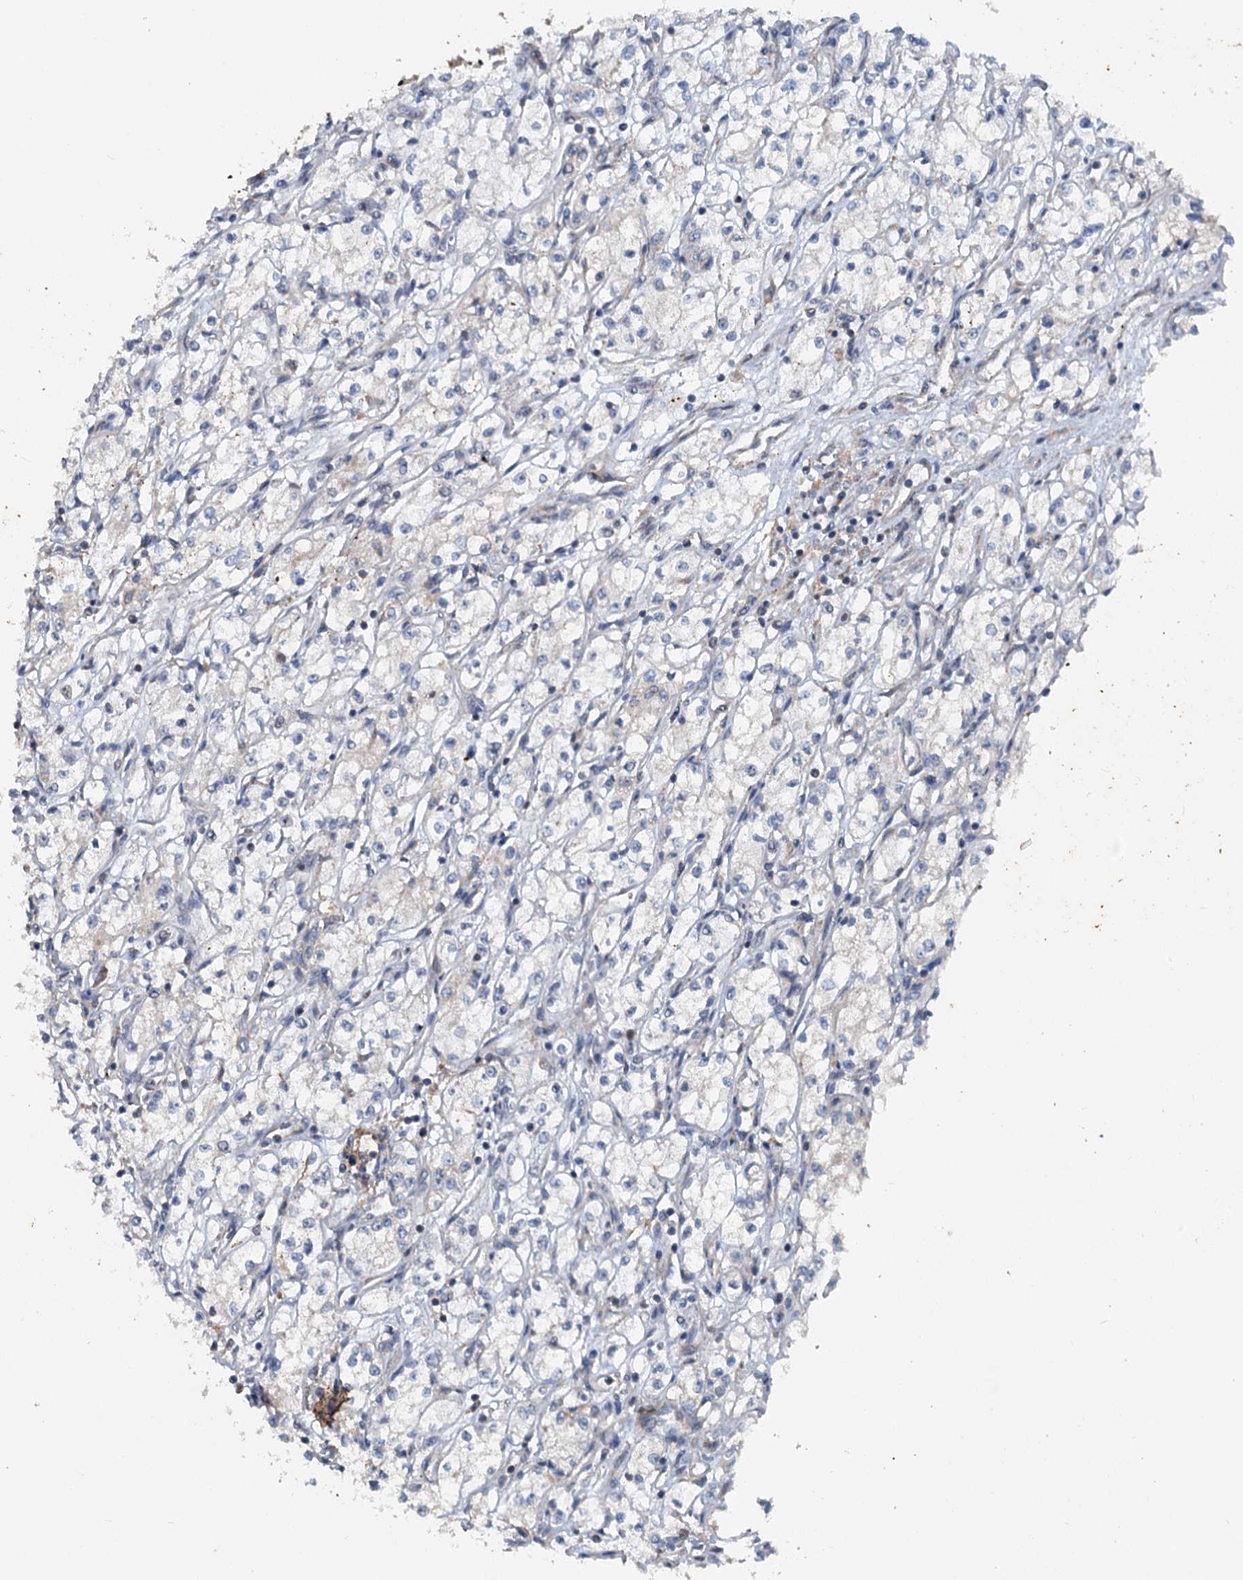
{"staining": {"intensity": "negative", "quantity": "none", "location": "none"}, "tissue": "renal cancer", "cell_type": "Tumor cells", "image_type": "cancer", "snomed": [{"axis": "morphology", "description": "Adenocarcinoma, NOS"}, {"axis": "topography", "description": "Kidney"}], "caption": "The histopathology image reveals no staining of tumor cells in adenocarcinoma (renal).", "gene": "TEDC1", "patient": {"sex": "male", "age": 59}}